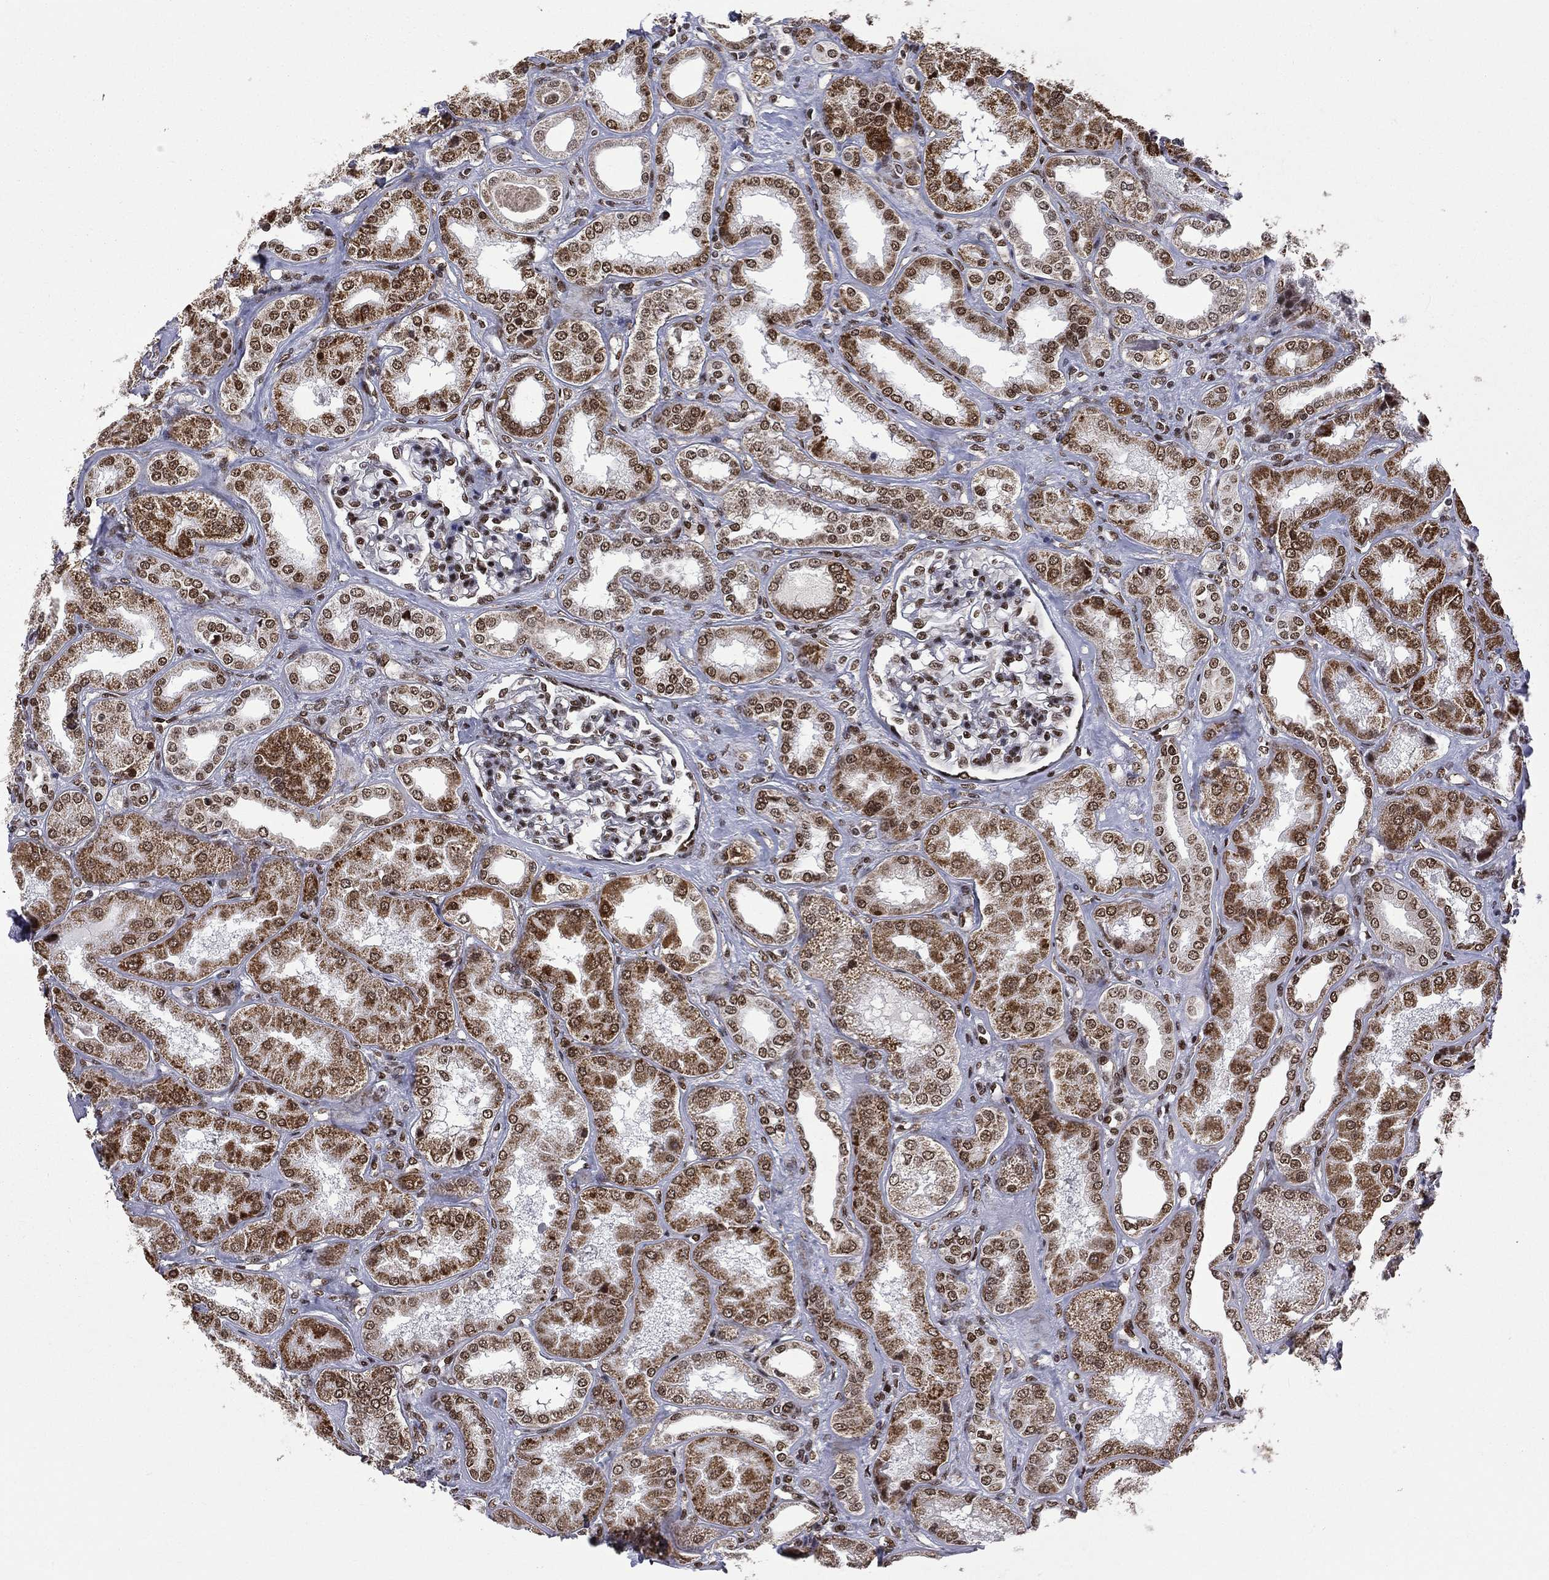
{"staining": {"intensity": "strong", "quantity": ">75%", "location": "nuclear"}, "tissue": "kidney", "cell_type": "Cells in glomeruli", "image_type": "normal", "snomed": [{"axis": "morphology", "description": "Normal tissue, NOS"}, {"axis": "topography", "description": "Kidney"}], "caption": "This is an image of IHC staining of unremarkable kidney, which shows strong positivity in the nuclear of cells in glomeruli.", "gene": "C5orf24", "patient": {"sex": "female", "age": 56}}